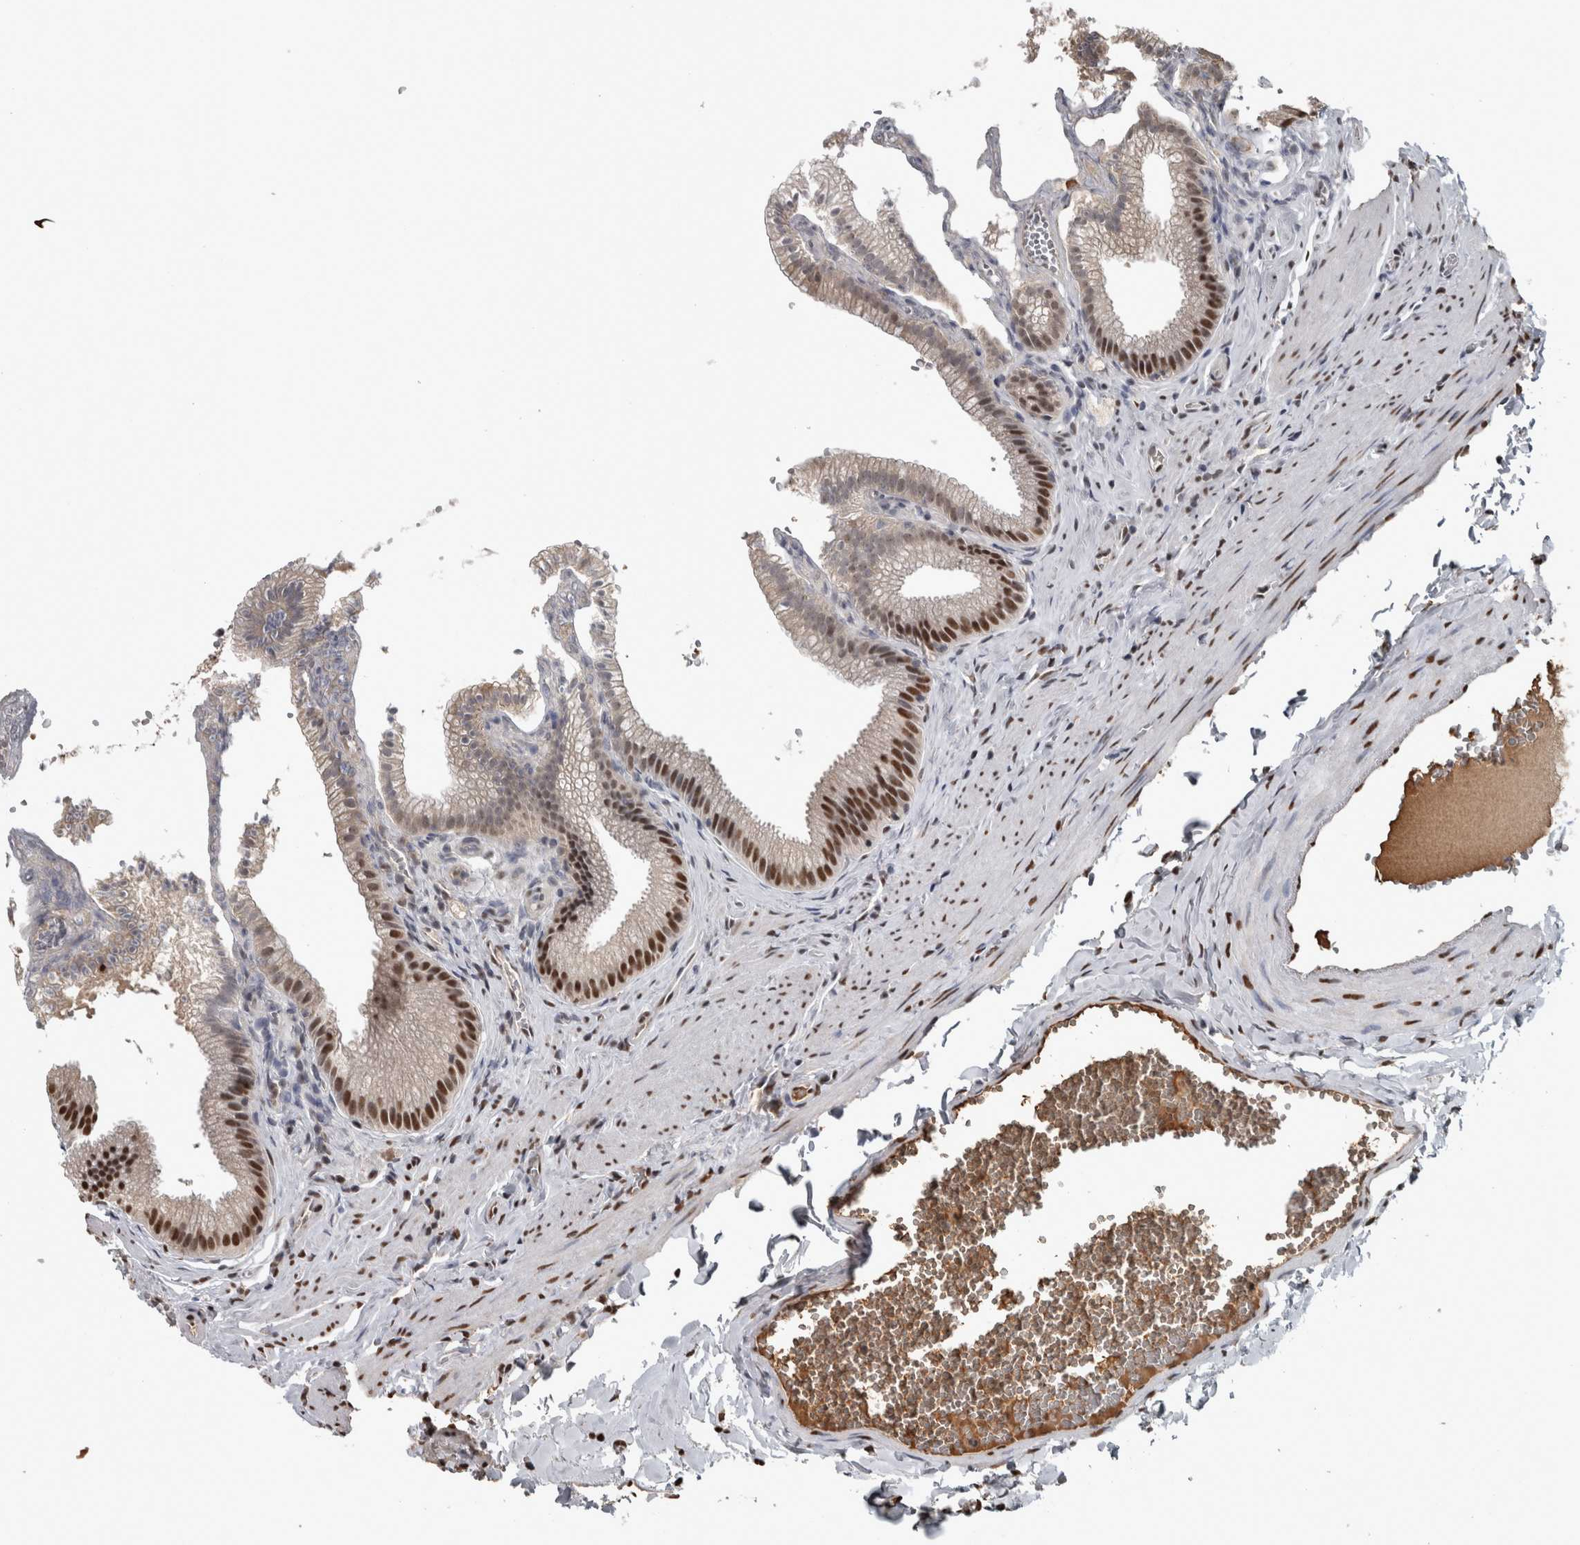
{"staining": {"intensity": "strong", "quantity": ">75%", "location": "nuclear"}, "tissue": "gallbladder", "cell_type": "Glandular cells", "image_type": "normal", "snomed": [{"axis": "morphology", "description": "Normal tissue, NOS"}, {"axis": "topography", "description": "Gallbladder"}], "caption": "An immunohistochemistry photomicrograph of normal tissue is shown. Protein staining in brown labels strong nuclear positivity in gallbladder within glandular cells. The staining was performed using DAB (3,3'-diaminobenzidine) to visualize the protein expression in brown, while the nuclei were stained in blue with hematoxylin (Magnification: 20x).", "gene": "TGS1", "patient": {"sex": "male", "age": 38}}